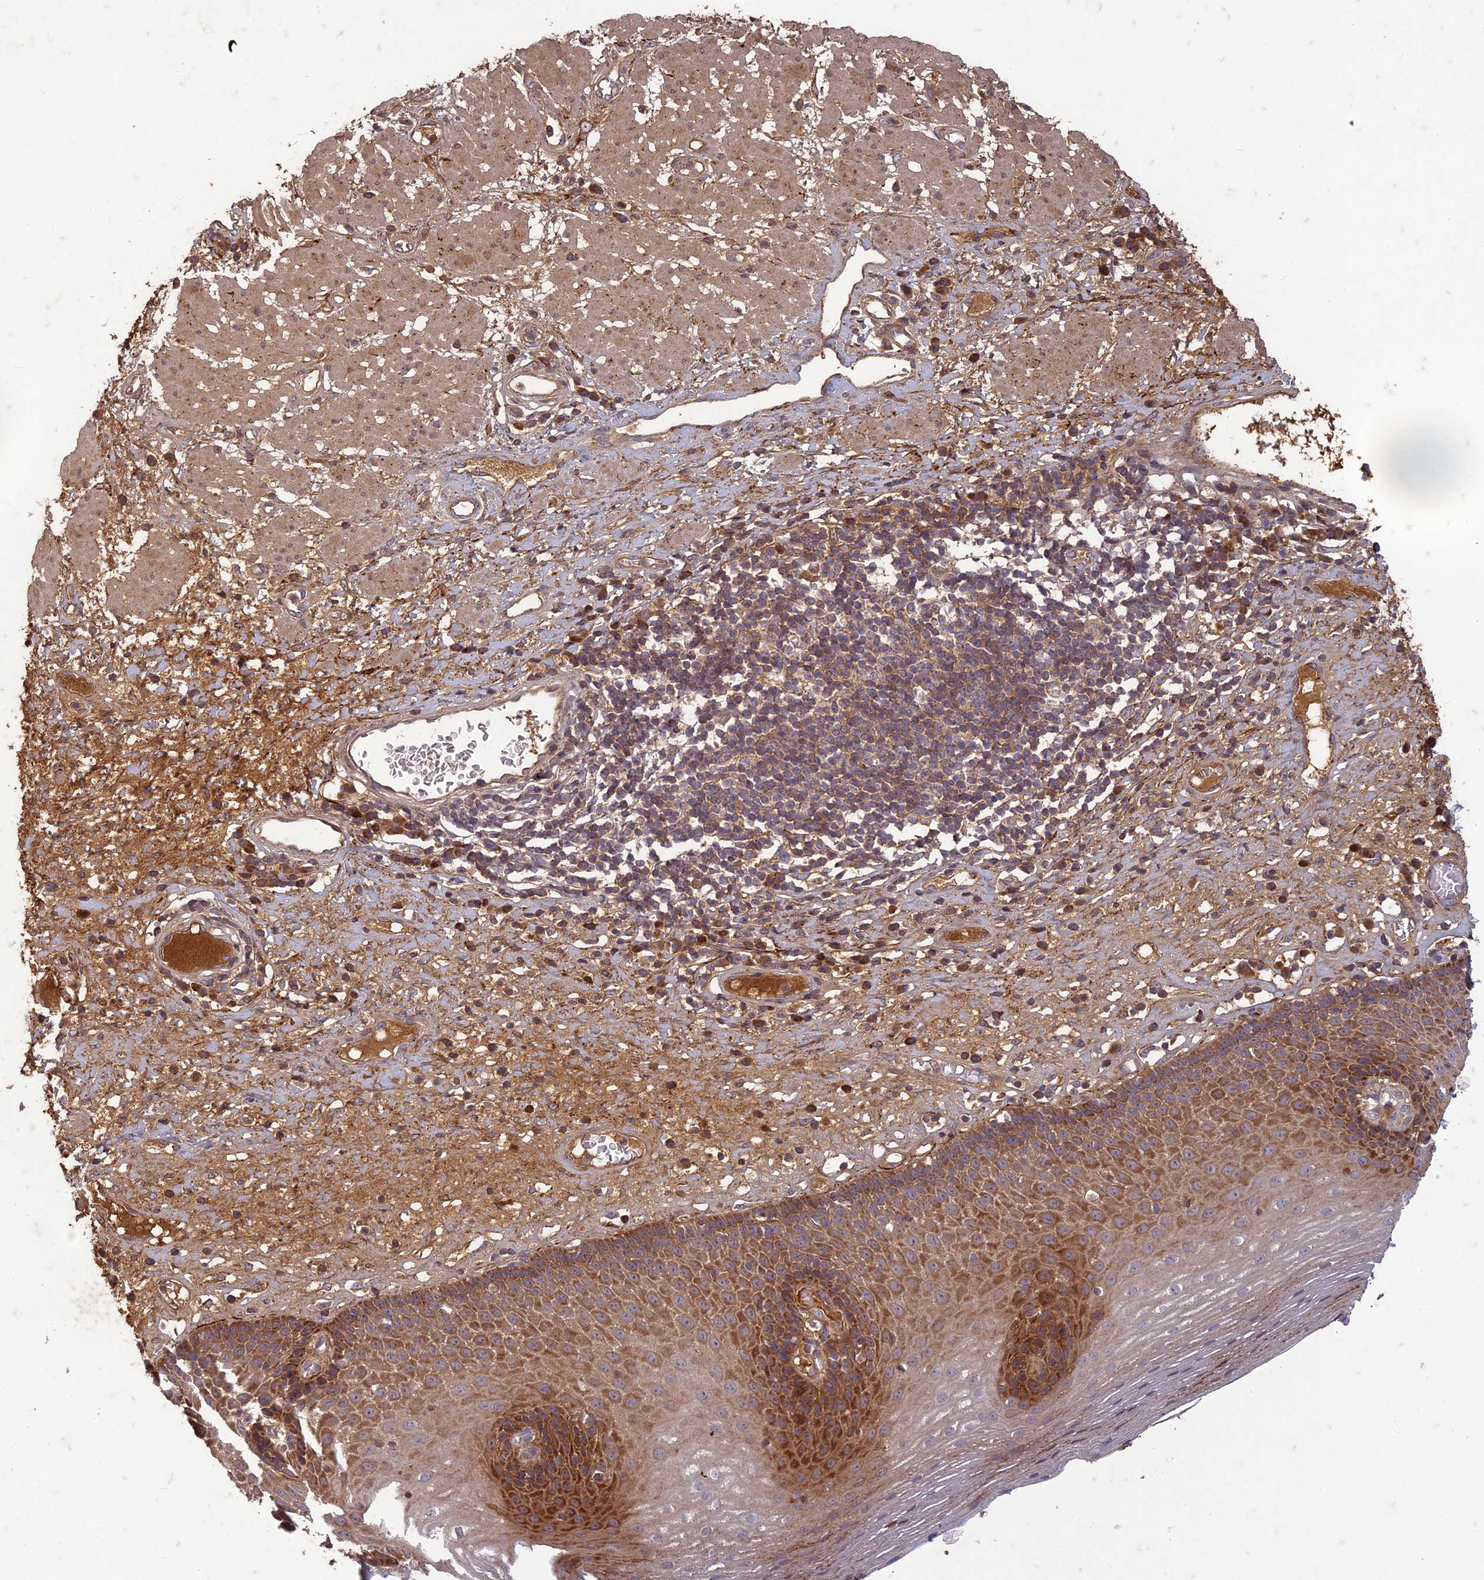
{"staining": {"intensity": "moderate", "quantity": "25%-75%", "location": "cytoplasmic/membranous"}, "tissue": "esophagus", "cell_type": "Squamous epithelial cells", "image_type": "normal", "snomed": [{"axis": "morphology", "description": "Normal tissue, NOS"}, {"axis": "morphology", "description": "Adenocarcinoma, NOS"}, {"axis": "topography", "description": "Esophagus"}], "caption": "Immunohistochemical staining of unremarkable human esophagus shows 25%-75% levels of moderate cytoplasmic/membranous protein expression in approximately 25%-75% of squamous epithelial cells. The protein is shown in brown color, while the nuclei are stained blue.", "gene": "TCF25", "patient": {"sex": "male", "age": 62}}